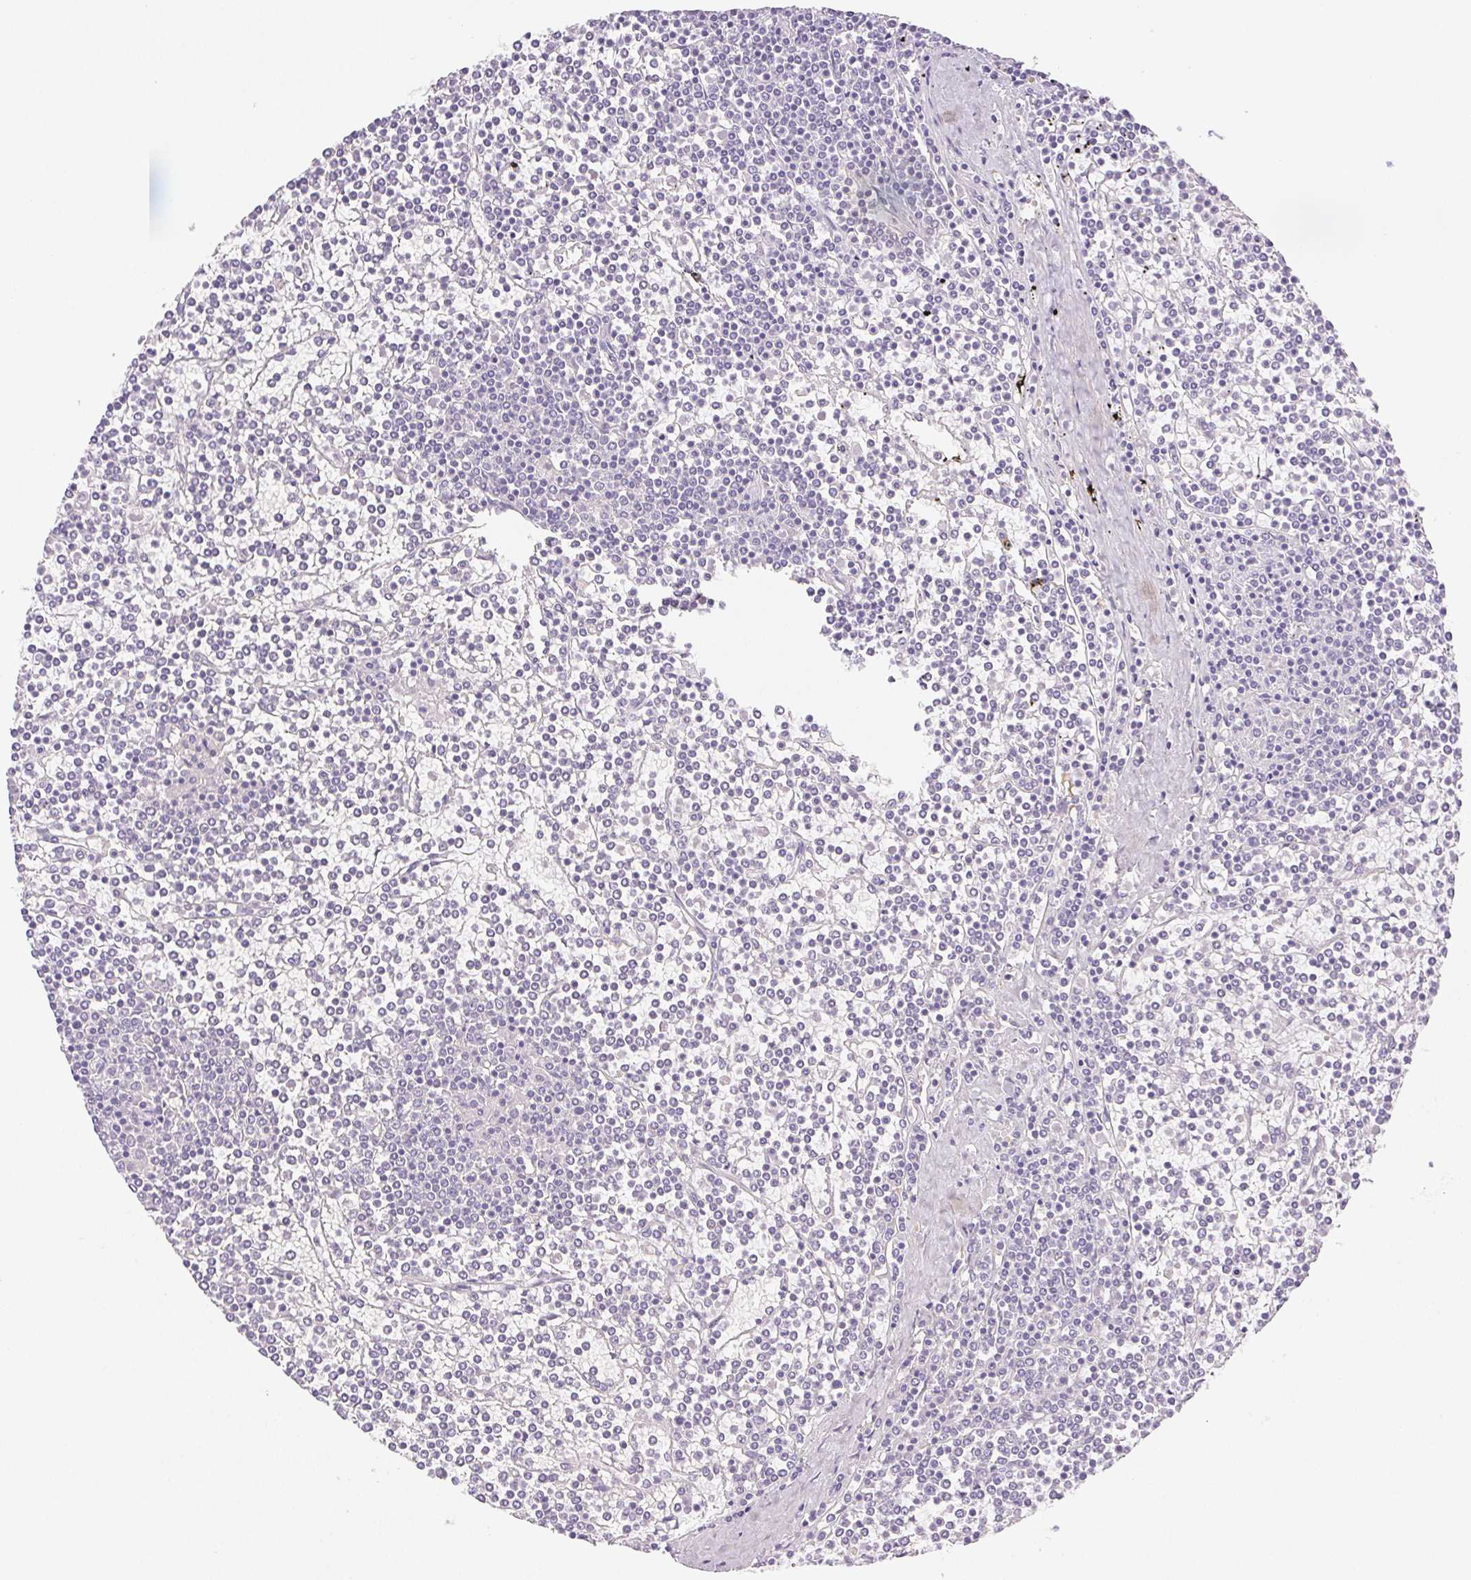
{"staining": {"intensity": "negative", "quantity": "none", "location": "none"}, "tissue": "lymphoma", "cell_type": "Tumor cells", "image_type": "cancer", "snomed": [{"axis": "morphology", "description": "Malignant lymphoma, non-Hodgkin's type, Low grade"}, {"axis": "topography", "description": "Spleen"}], "caption": "Human lymphoma stained for a protein using immunohistochemistry reveals no staining in tumor cells.", "gene": "ST8SIA3", "patient": {"sex": "female", "age": 19}}